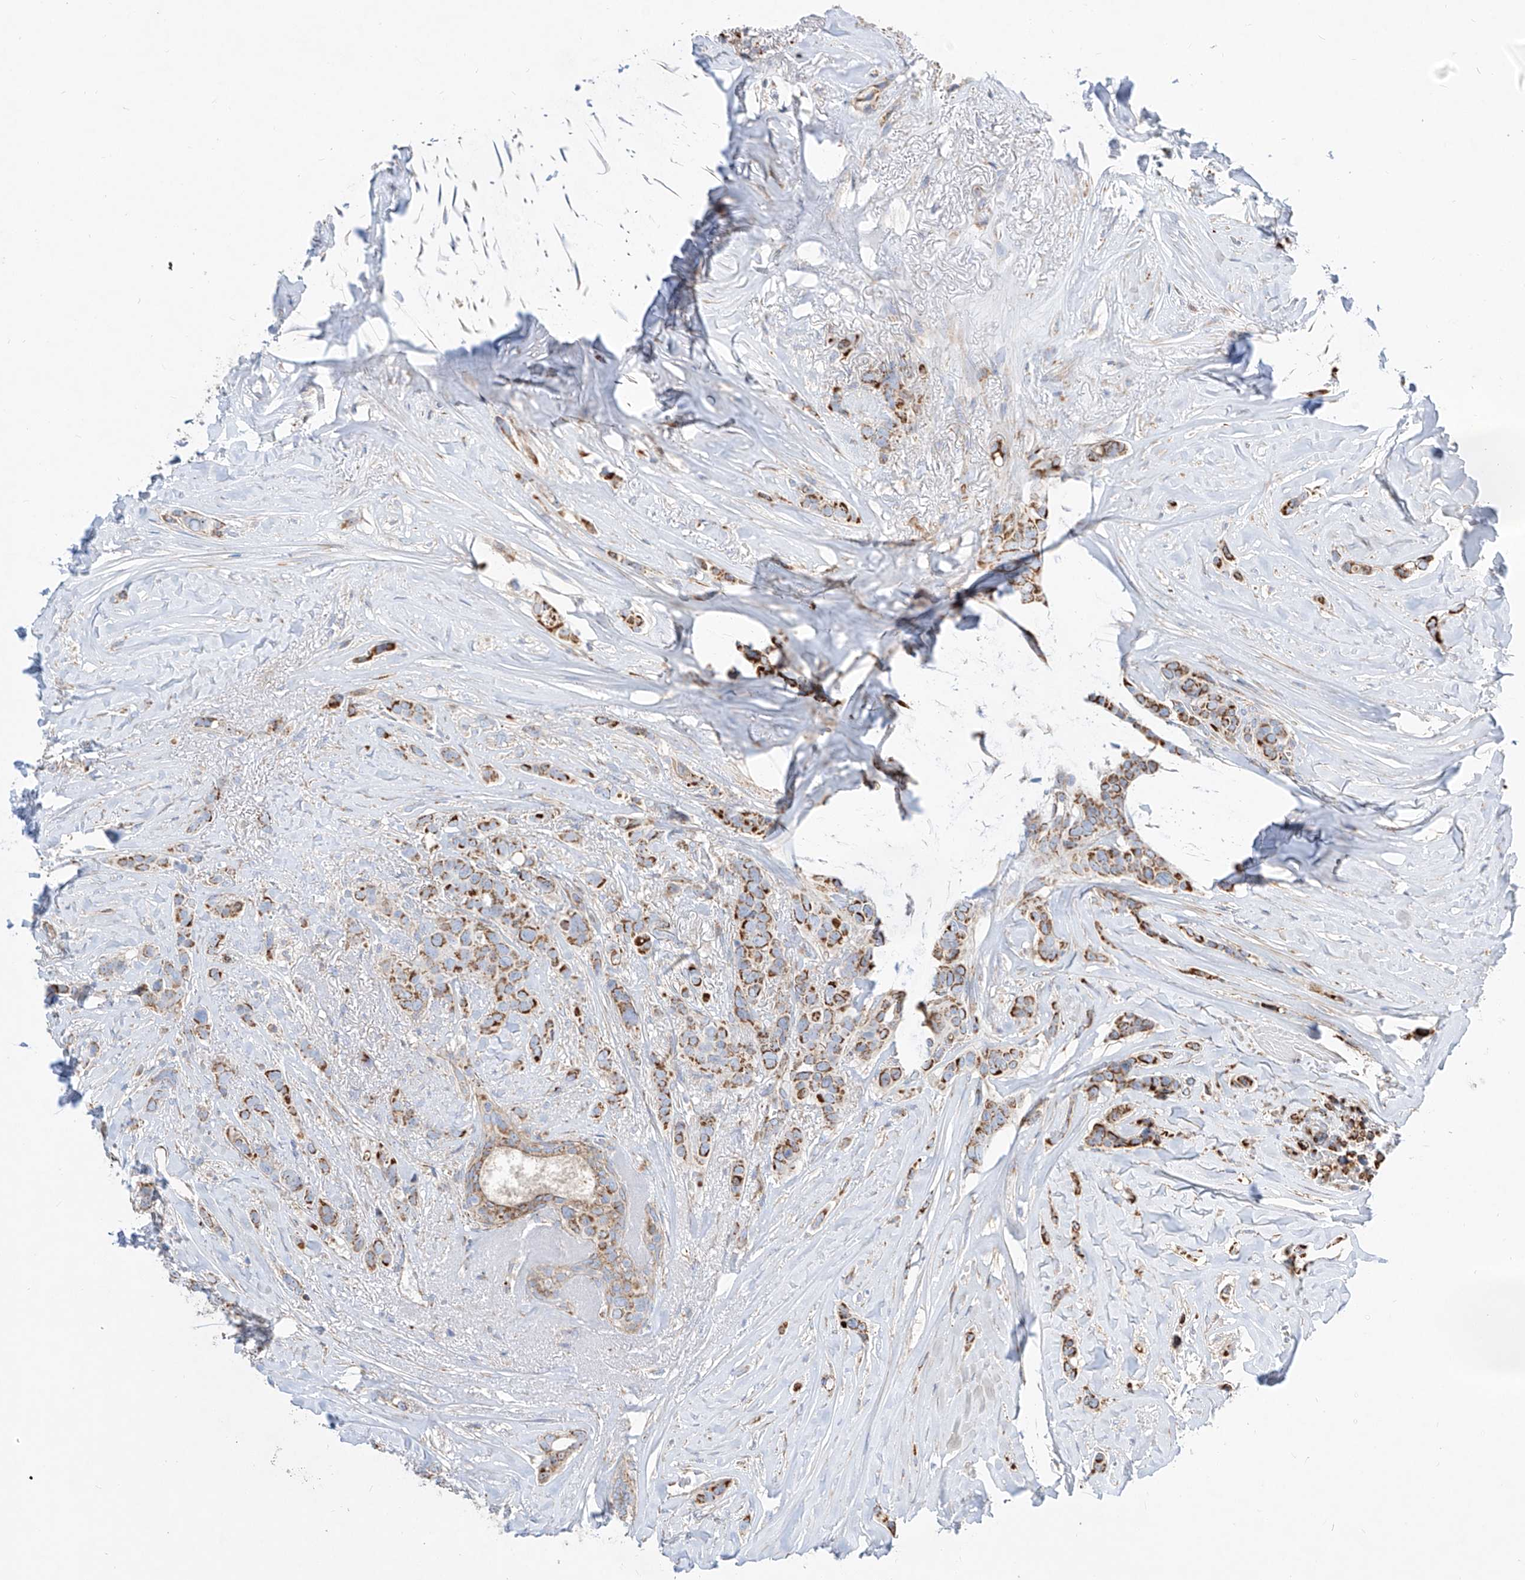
{"staining": {"intensity": "strong", "quantity": ">75%", "location": "cytoplasmic/membranous"}, "tissue": "breast cancer", "cell_type": "Tumor cells", "image_type": "cancer", "snomed": [{"axis": "morphology", "description": "Lobular carcinoma"}, {"axis": "topography", "description": "Breast"}], "caption": "This photomicrograph reveals immunohistochemistry staining of human lobular carcinoma (breast), with high strong cytoplasmic/membranous expression in approximately >75% of tumor cells.", "gene": "CST9", "patient": {"sex": "female", "age": 51}}